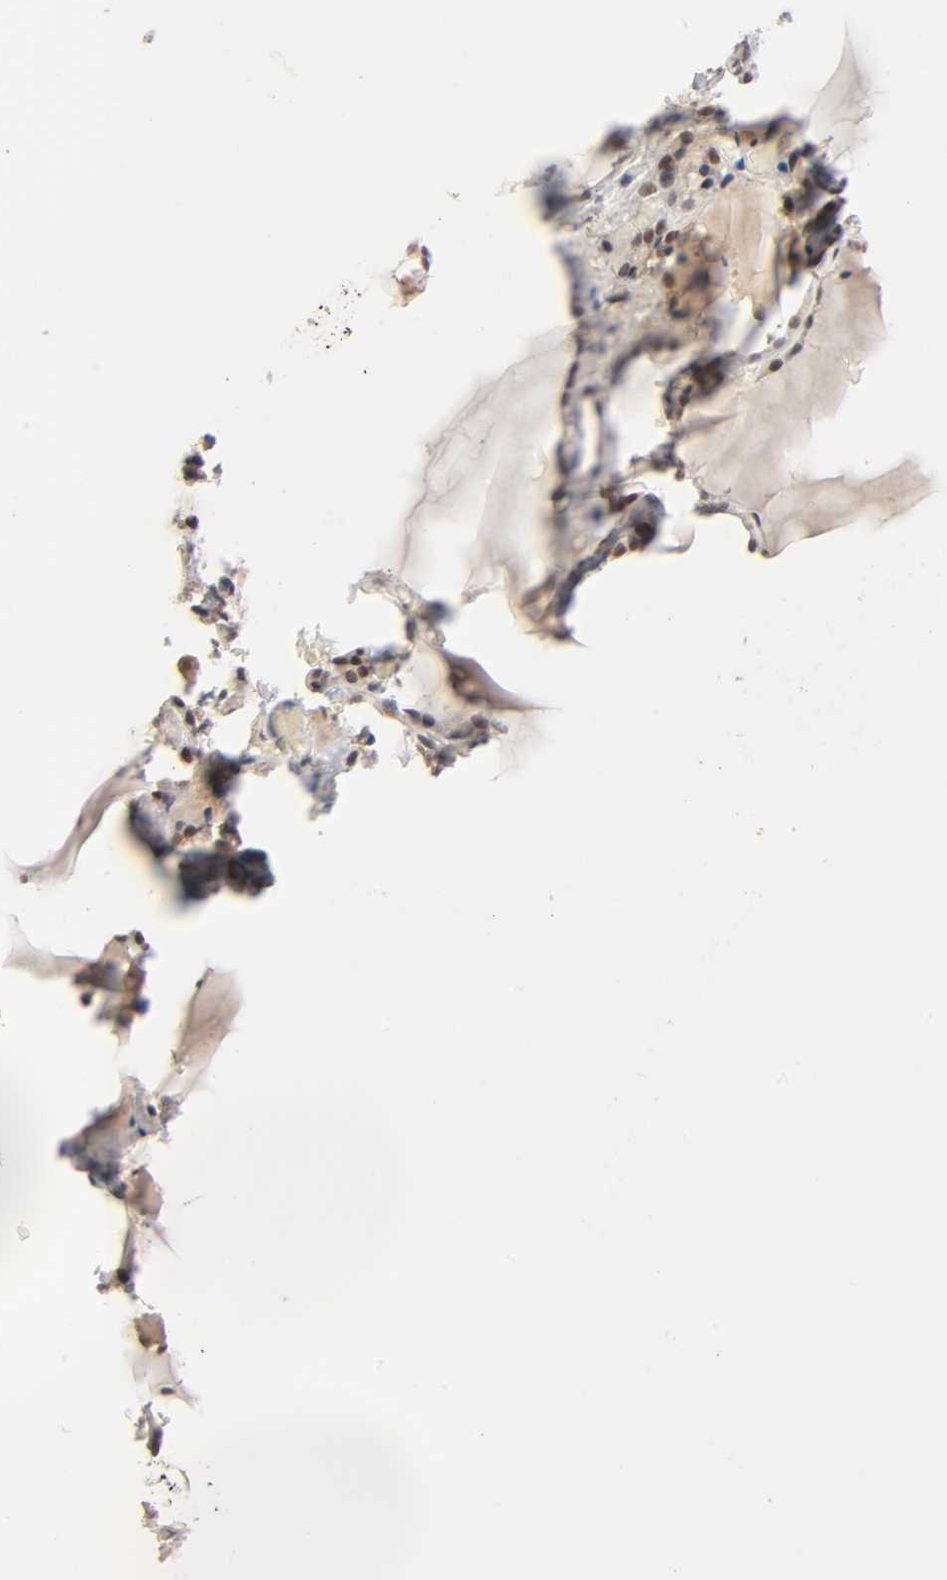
{"staining": {"intensity": "moderate", "quantity": ">75%", "location": "cytoplasmic/membranous,nuclear"}, "tissue": "thyroid gland", "cell_type": "Glandular cells", "image_type": "normal", "snomed": [{"axis": "morphology", "description": "Normal tissue, NOS"}, {"axis": "topography", "description": "Thyroid gland"}], "caption": "High-power microscopy captured an IHC photomicrograph of unremarkable thyroid gland, revealing moderate cytoplasmic/membranous,nuclear positivity in approximately >75% of glandular cells. The staining was performed using DAB (3,3'-diaminobenzidine), with brown indicating positive protein expression. Nuclei are stained blue with hematoxylin.", "gene": "EP300", "patient": {"sex": "female", "age": 22}}